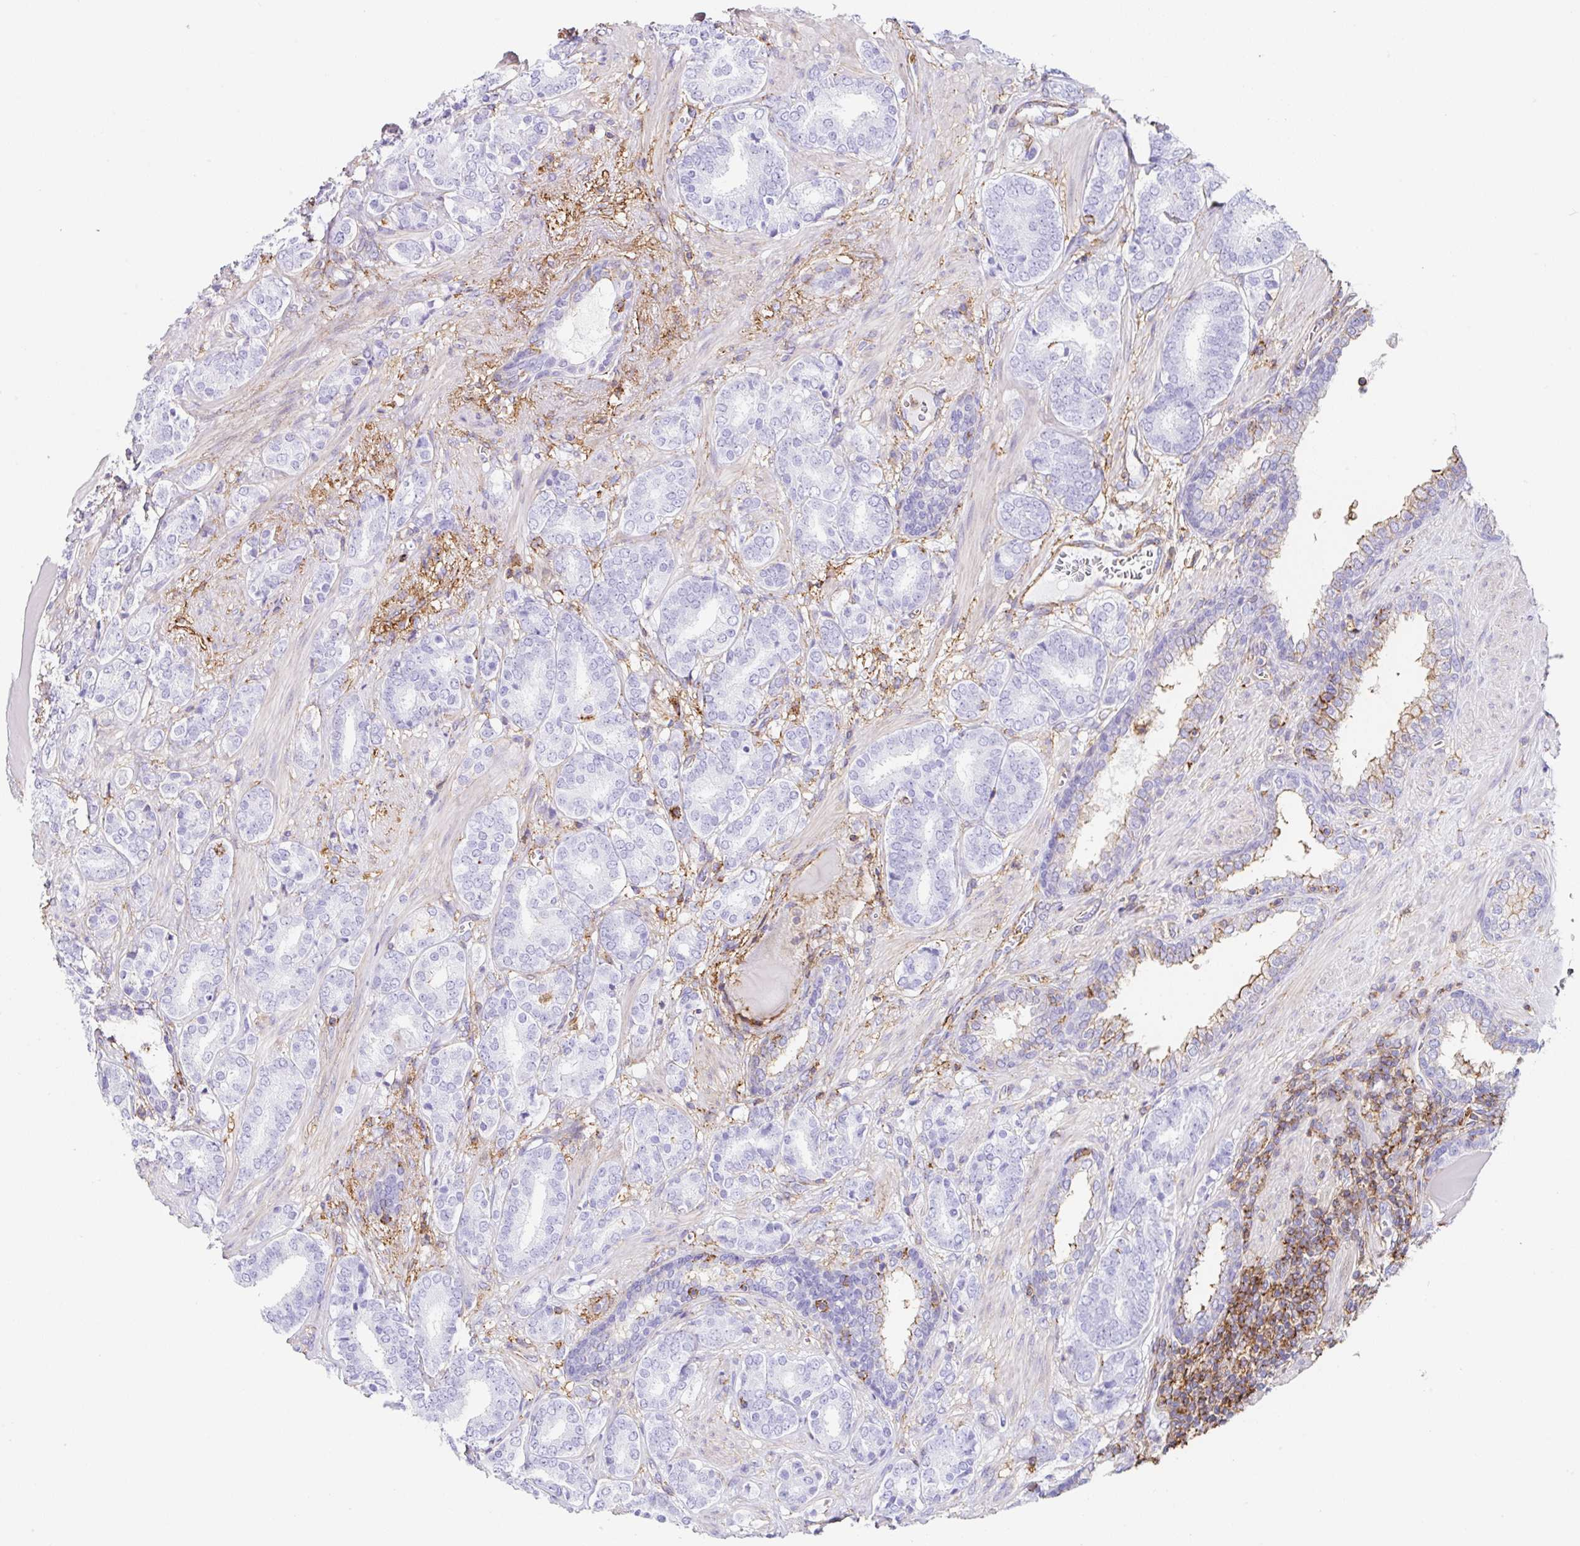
{"staining": {"intensity": "negative", "quantity": "none", "location": "none"}, "tissue": "prostate cancer", "cell_type": "Tumor cells", "image_type": "cancer", "snomed": [{"axis": "morphology", "description": "Adenocarcinoma, High grade"}, {"axis": "topography", "description": "Prostate"}], "caption": "The image displays no significant positivity in tumor cells of prostate cancer. (Immunohistochemistry (ihc), brightfield microscopy, high magnification).", "gene": "MTTP", "patient": {"sex": "male", "age": 62}}